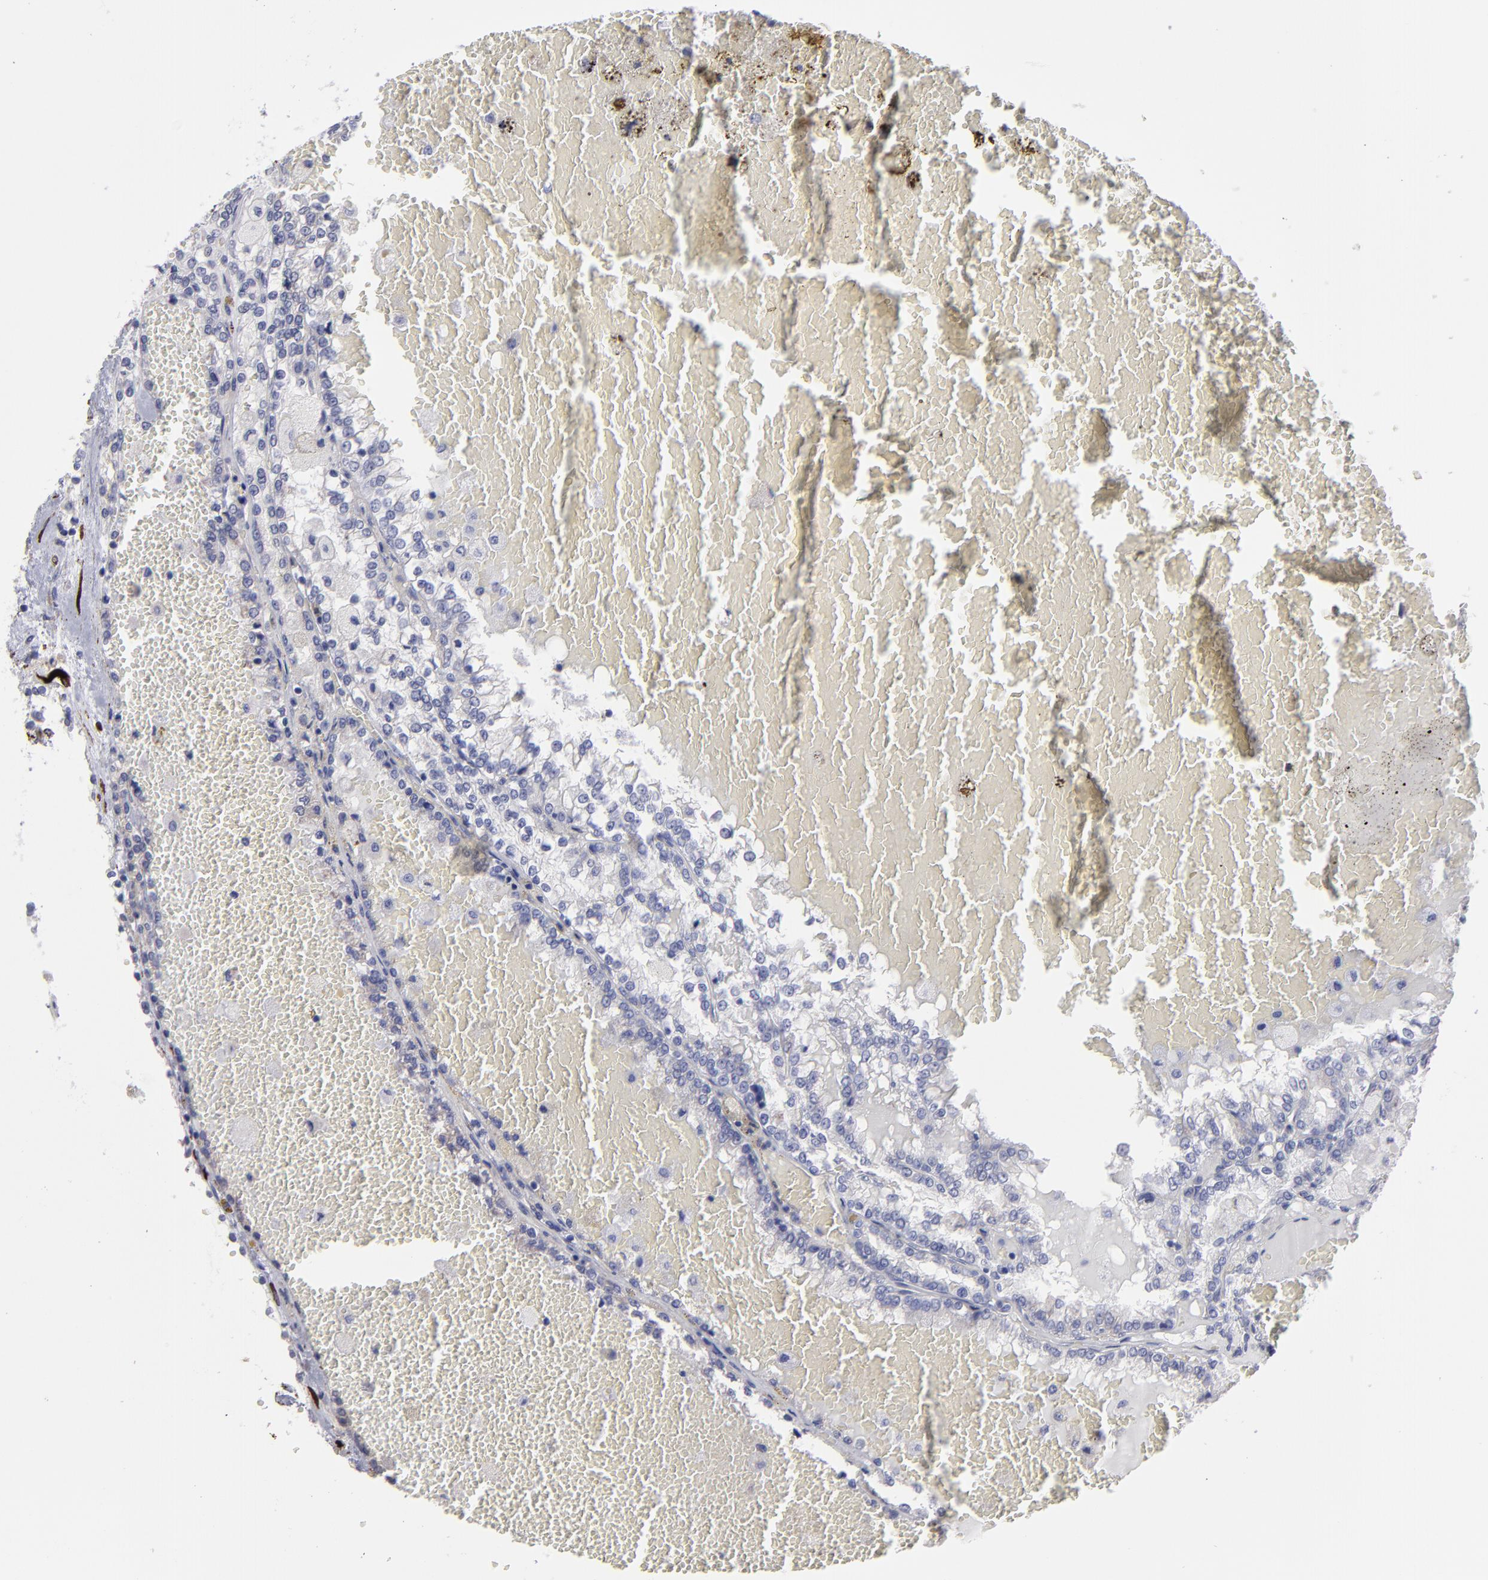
{"staining": {"intensity": "negative", "quantity": "none", "location": "none"}, "tissue": "renal cancer", "cell_type": "Tumor cells", "image_type": "cancer", "snomed": [{"axis": "morphology", "description": "Adenocarcinoma, NOS"}, {"axis": "topography", "description": "Kidney"}], "caption": "A high-resolution photomicrograph shows IHC staining of adenocarcinoma (renal), which shows no significant positivity in tumor cells.", "gene": "SLMAP", "patient": {"sex": "female", "age": 56}}